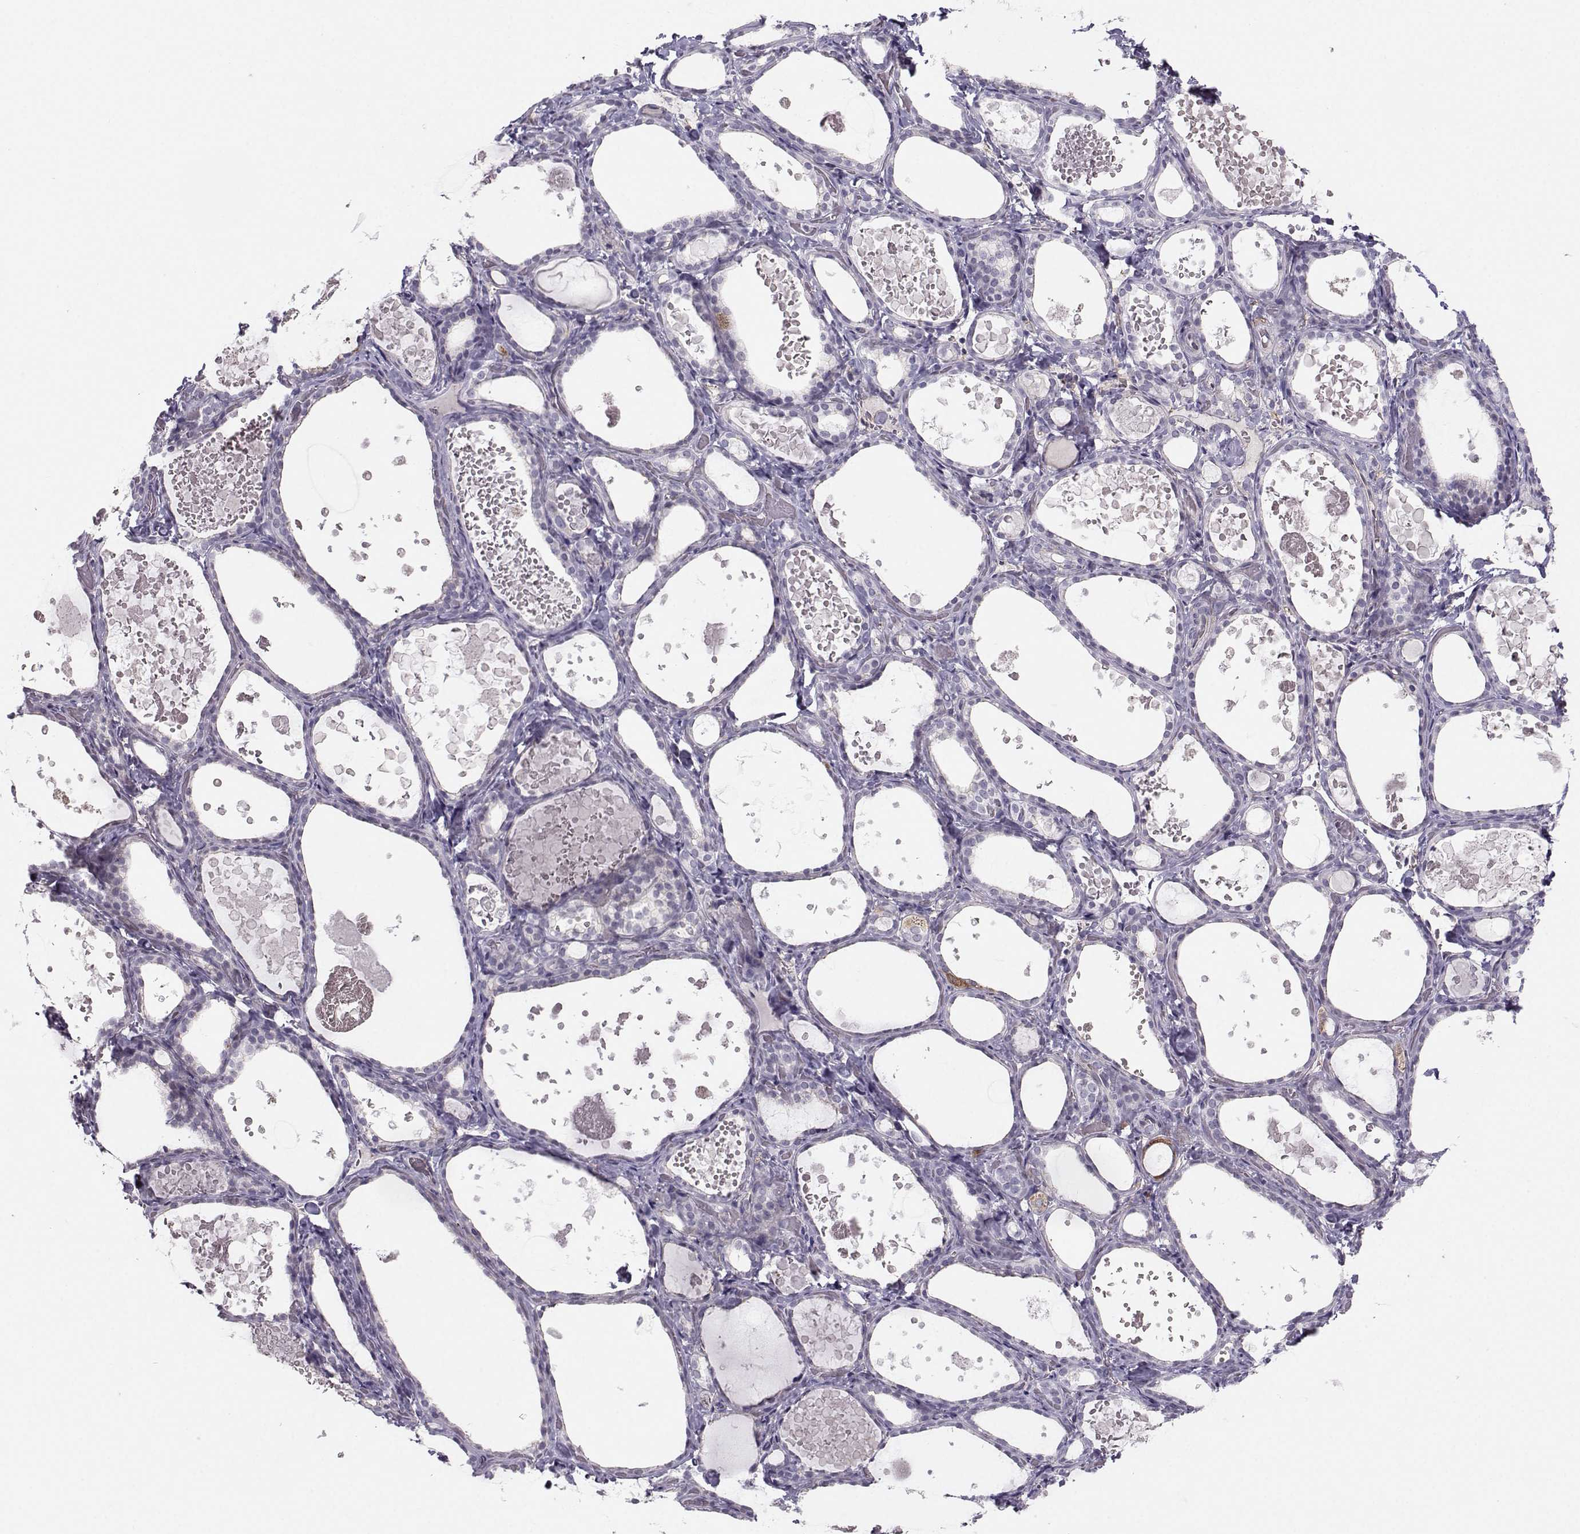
{"staining": {"intensity": "moderate", "quantity": "<25%", "location": "cytoplasmic/membranous"}, "tissue": "thyroid gland", "cell_type": "Glandular cells", "image_type": "normal", "snomed": [{"axis": "morphology", "description": "Normal tissue, NOS"}, {"axis": "topography", "description": "Thyroid gland"}], "caption": "Protein expression analysis of normal human thyroid gland reveals moderate cytoplasmic/membranous staining in approximately <25% of glandular cells. (Stains: DAB (3,3'-diaminobenzidine) in brown, nuclei in blue, Microscopy: brightfield microscopy at high magnification).", "gene": "MAST1", "patient": {"sex": "female", "age": 56}}